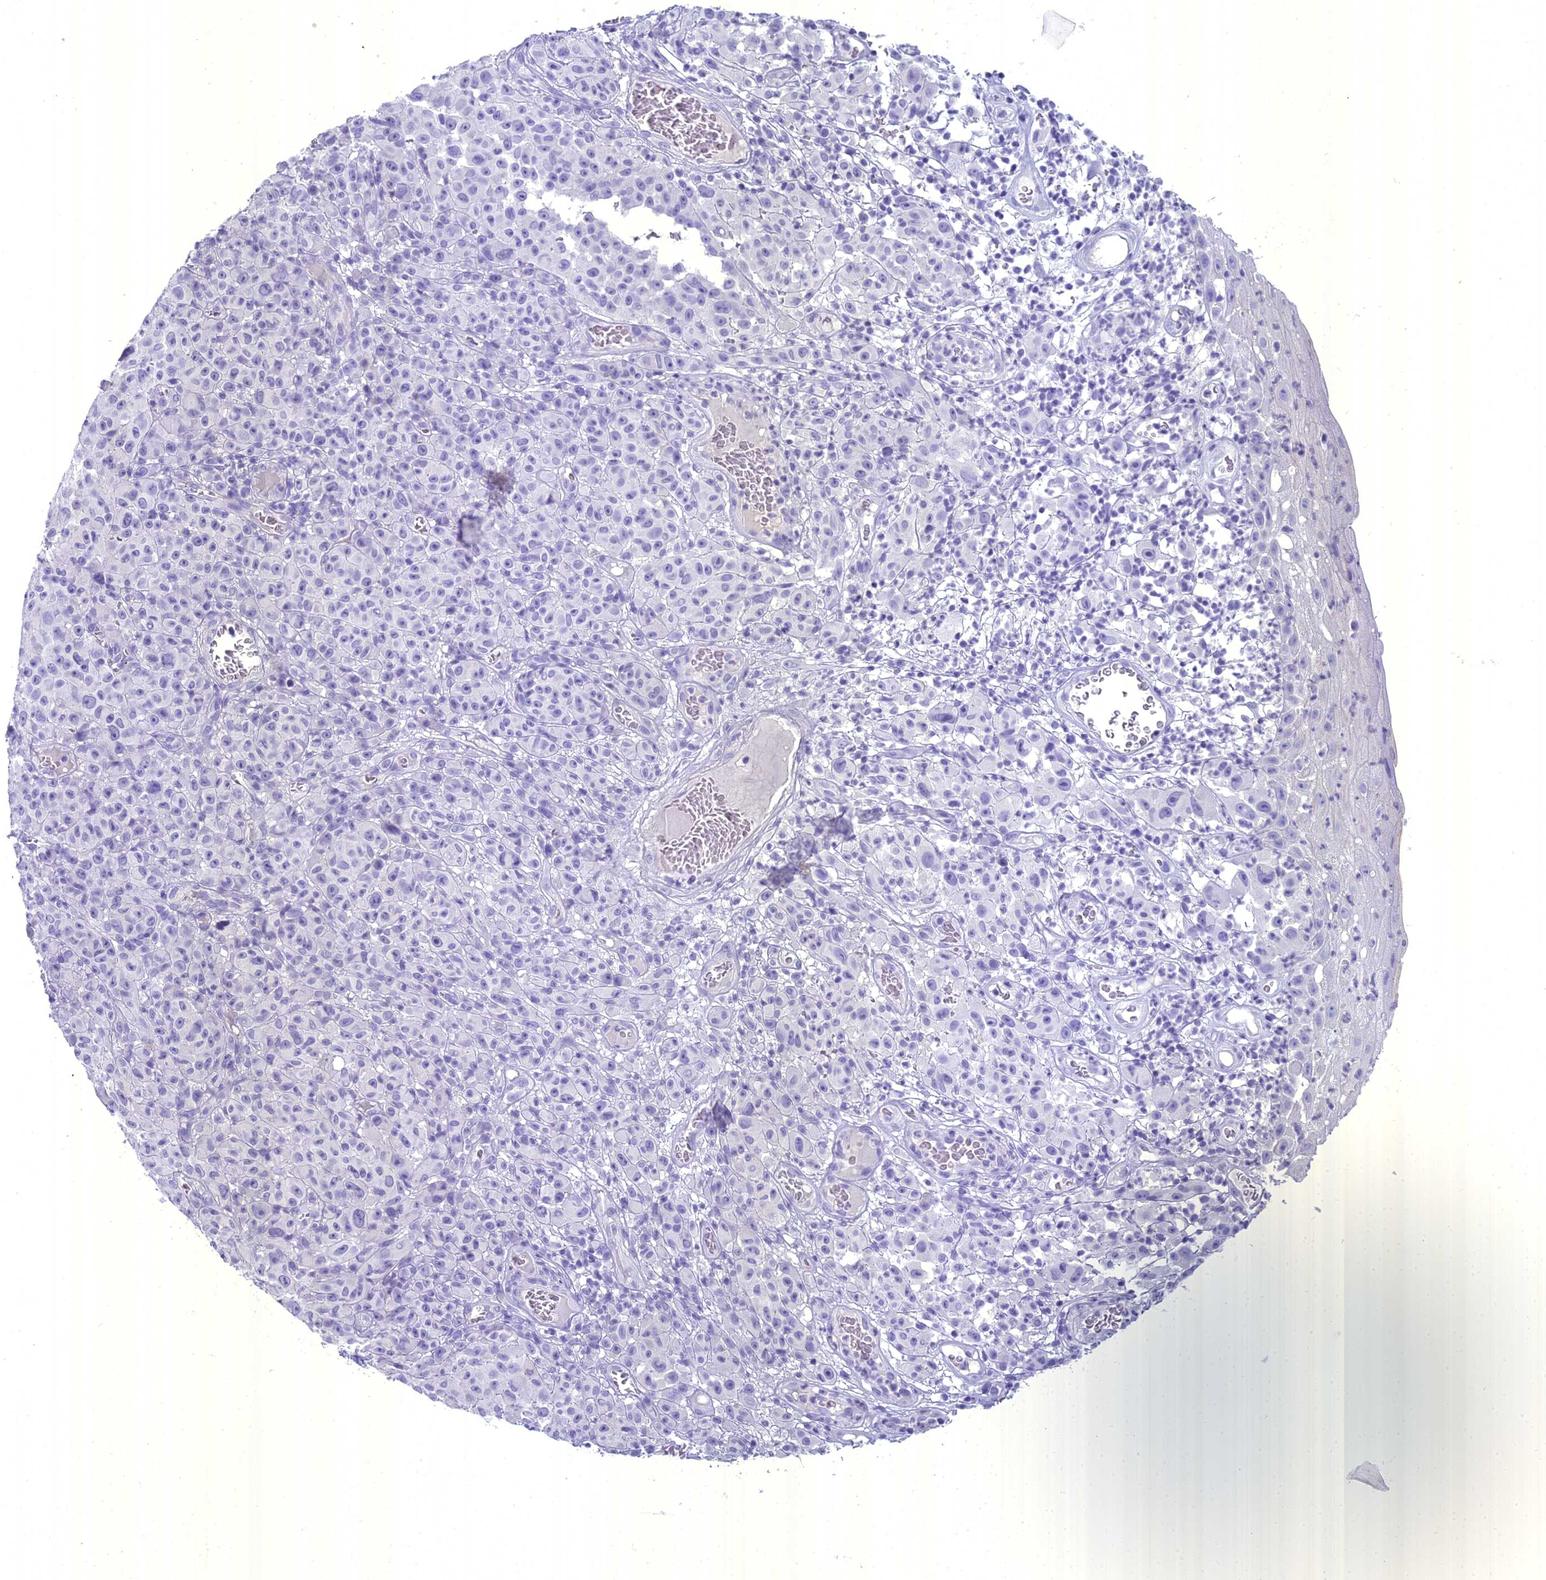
{"staining": {"intensity": "negative", "quantity": "none", "location": "none"}, "tissue": "melanoma", "cell_type": "Tumor cells", "image_type": "cancer", "snomed": [{"axis": "morphology", "description": "Malignant melanoma, NOS"}, {"axis": "topography", "description": "Skin"}], "caption": "This is an IHC photomicrograph of human melanoma. There is no expression in tumor cells.", "gene": "UNC80", "patient": {"sex": "female", "age": 82}}